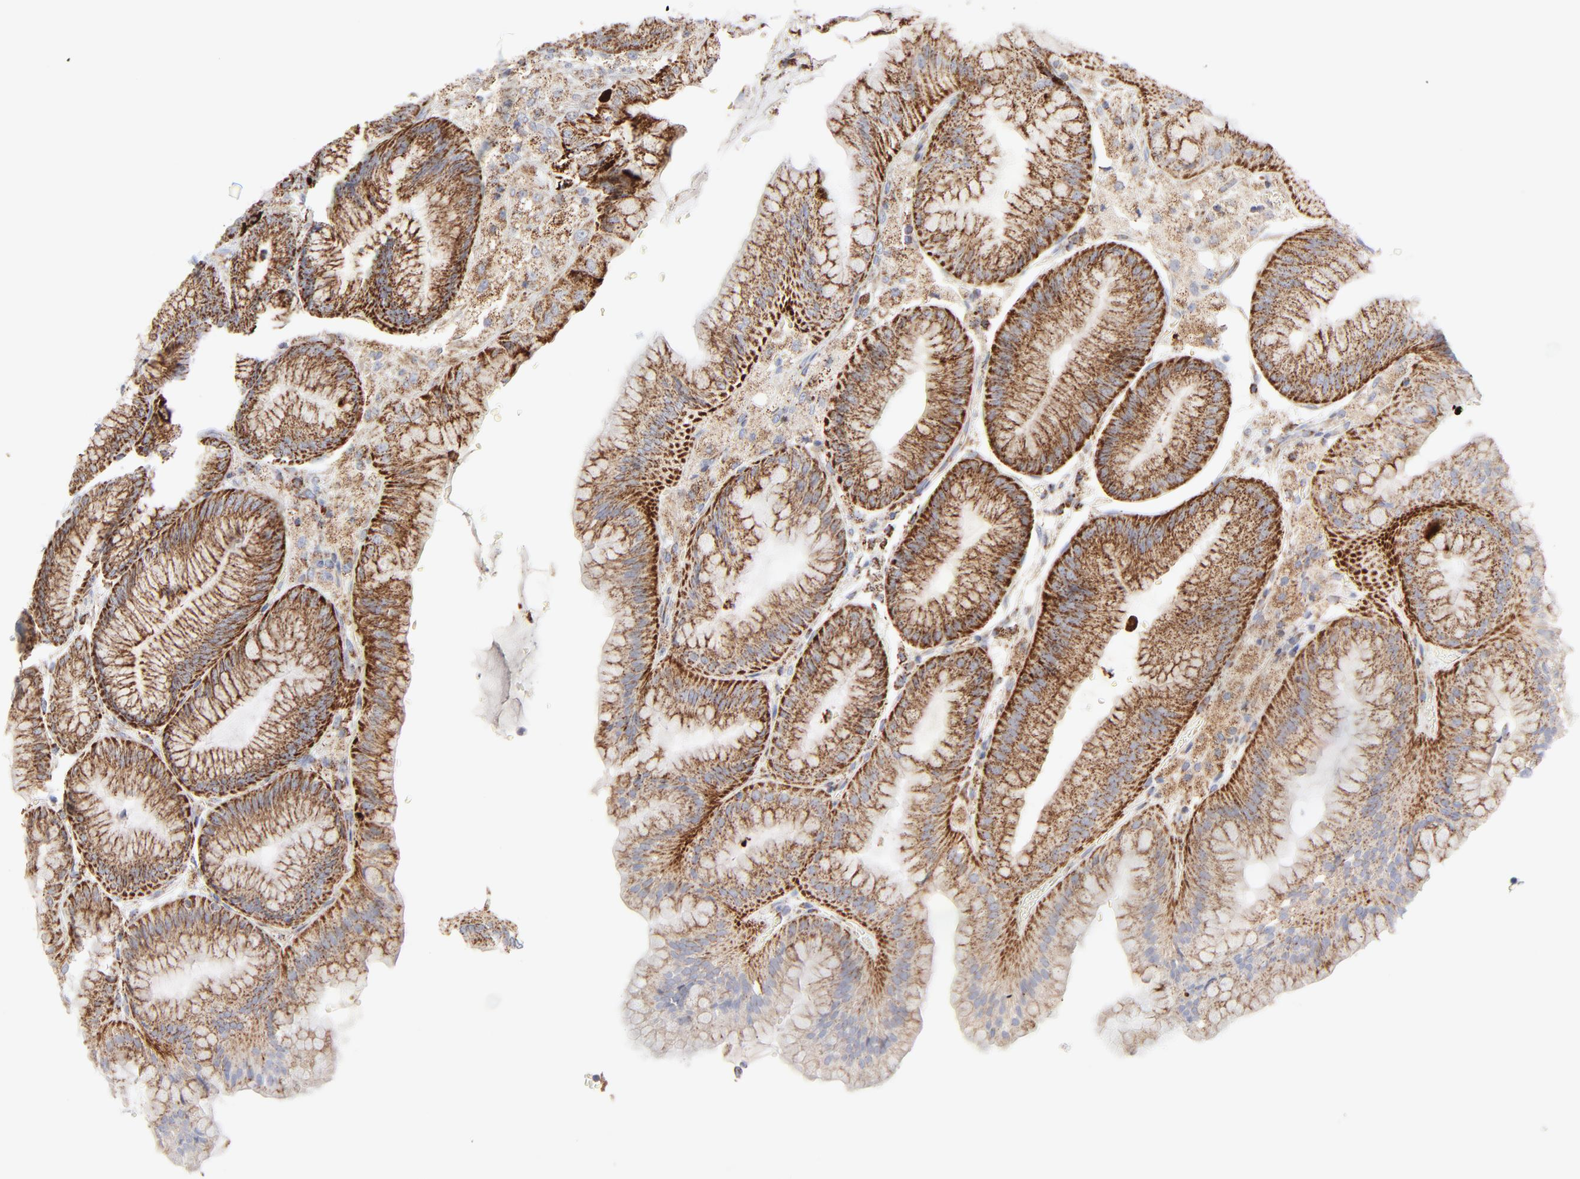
{"staining": {"intensity": "strong", "quantity": ">75%", "location": "cytoplasmic/membranous"}, "tissue": "stomach", "cell_type": "Glandular cells", "image_type": "normal", "snomed": [{"axis": "morphology", "description": "Normal tissue, NOS"}, {"axis": "topography", "description": "Stomach, lower"}], "caption": "About >75% of glandular cells in benign human stomach exhibit strong cytoplasmic/membranous protein positivity as visualized by brown immunohistochemical staining.", "gene": "ASB3", "patient": {"sex": "male", "age": 71}}